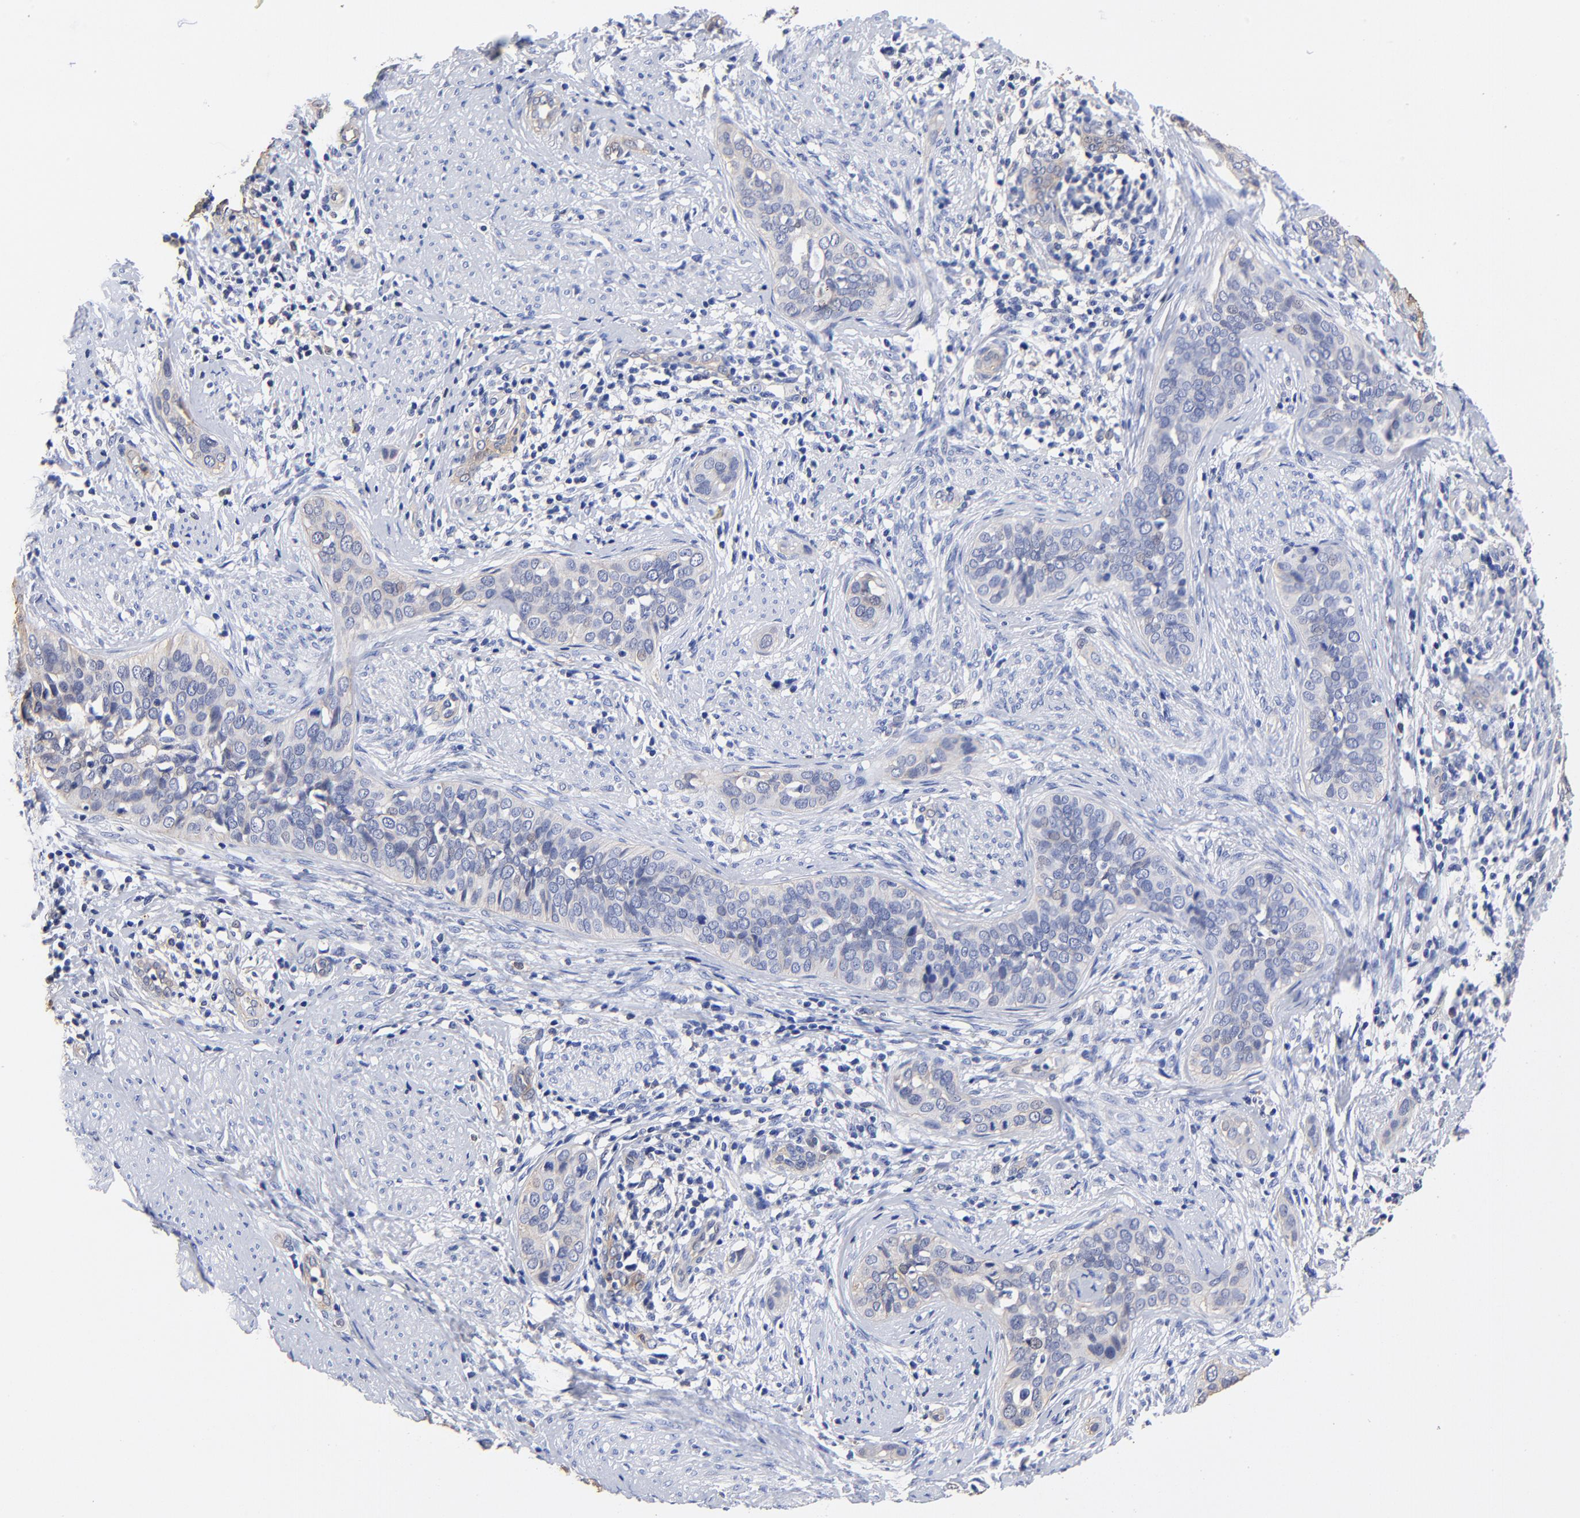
{"staining": {"intensity": "negative", "quantity": "none", "location": "none"}, "tissue": "cervical cancer", "cell_type": "Tumor cells", "image_type": "cancer", "snomed": [{"axis": "morphology", "description": "Squamous cell carcinoma, NOS"}, {"axis": "topography", "description": "Cervix"}], "caption": "A histopathology image of human cervical cancer is negative for staining in tumor cells.", "gene": "TAGLN2", "patient": {"sex": "female", "age": 31}}